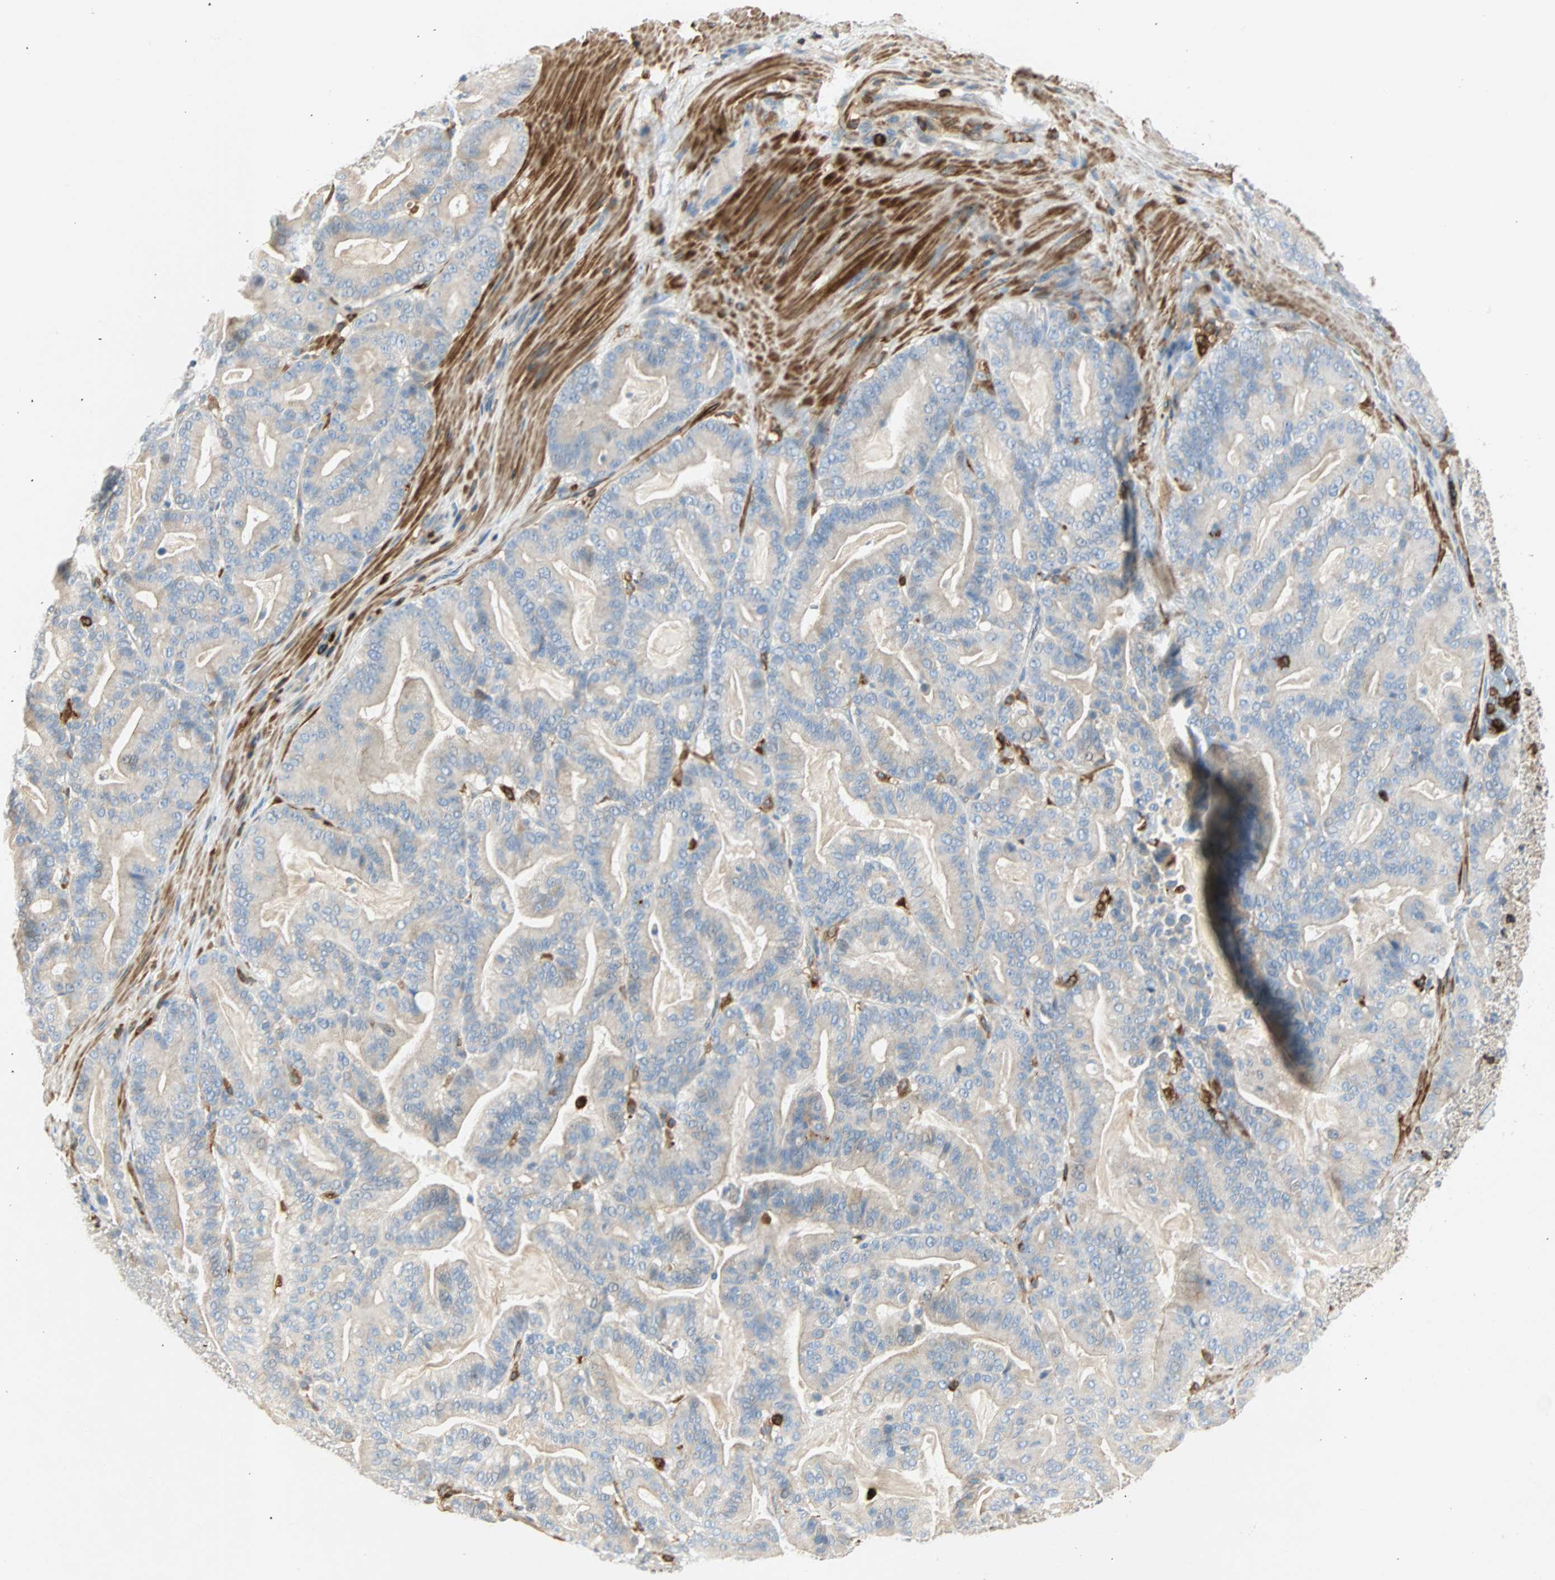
{"staining": {"intensity": "negative", "quantity": "none", "location": "none"}, "tissue": "pancreatic cancer", "cell_type": "Tumor cells", "image_type": "cancer", "snomed": [{"axis": "morphology", "description": "Adenocarcinoma, NOS"}, {"axis": "topography", "description": "Pancreas"}], "caption": "A photomicrograph of adenocarcinoma (pancreatic) stained for a protein displays no brown staining in tumor cells.", "gene": "FMNL1", "patient": {"sex": "male", "age": 63}}